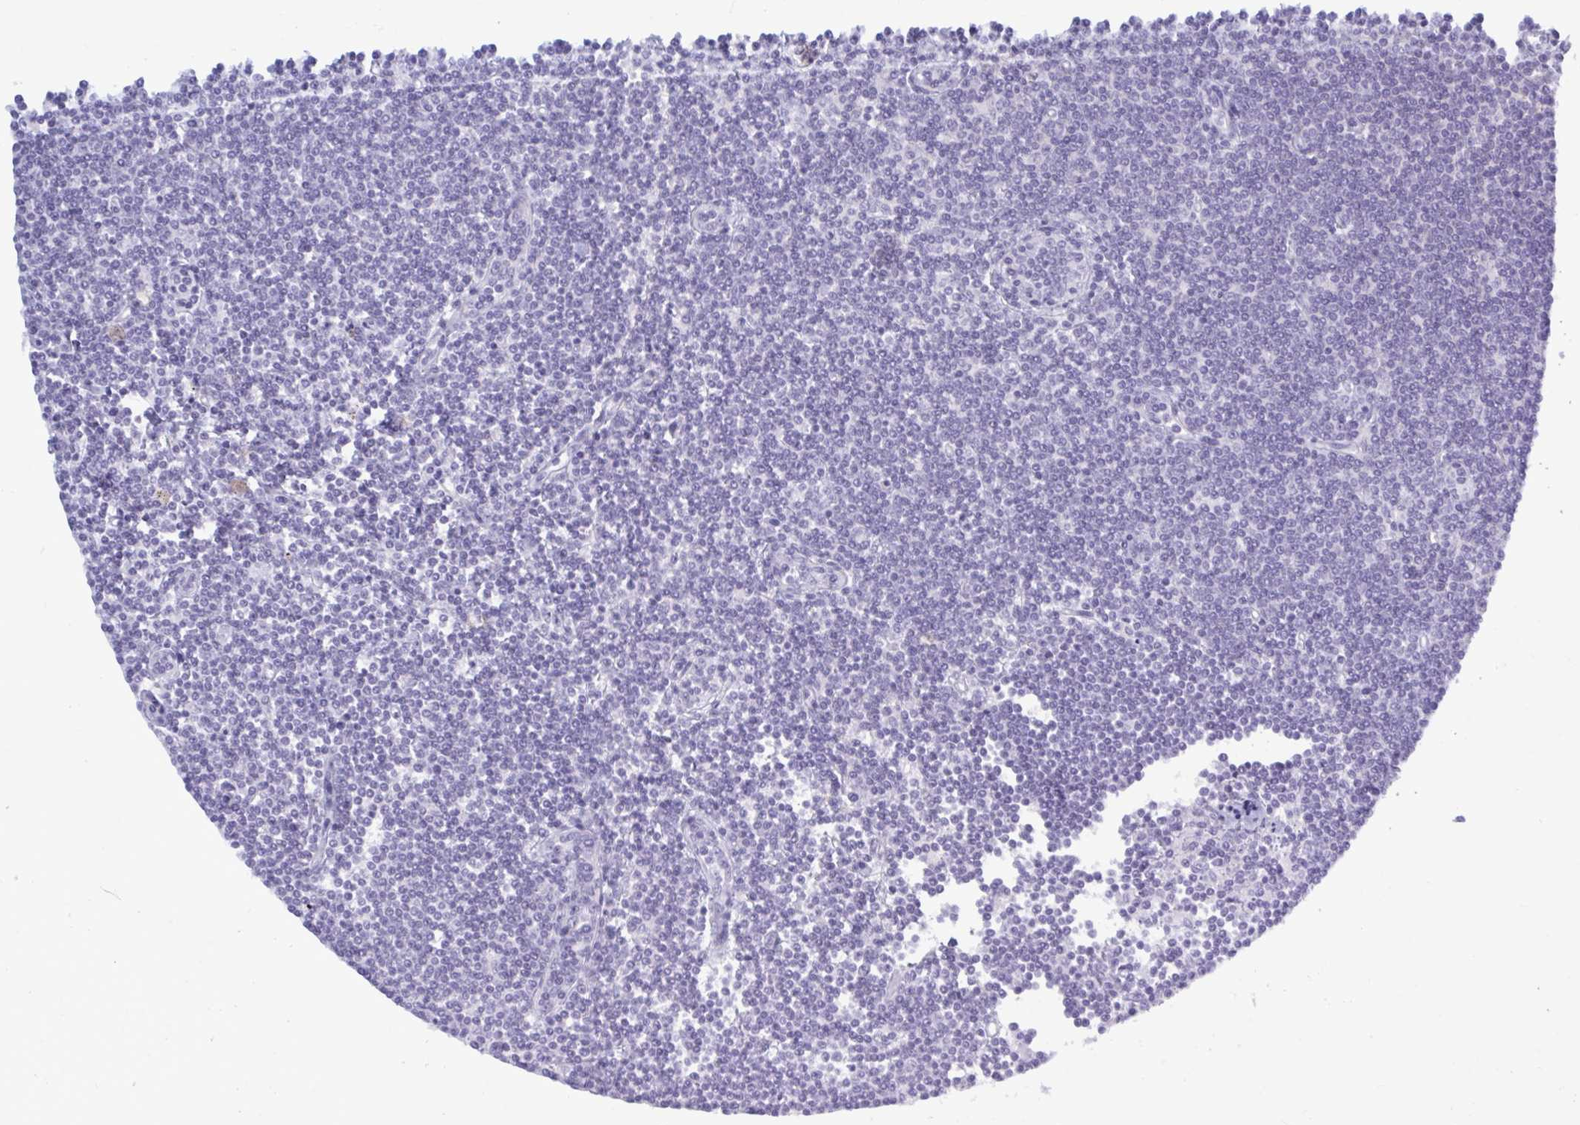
{"staining": {"intensity": "negative", "quantity": "none", "location": "none"}, "tissue": "lymphoma", "cell_type": "Tumor cells", "image_type": "cancer", "snomed": [{"axis": "morphology", "description": "Malignant lymphoma, non-Hodgkin's type, Low grade"}, {"axis": "topography", "description": "Lymph node"}], "caption": "Human low-grade malignant lymphoma, non-Hodgkin's type stained for a protein using immunohistochemistry reveals no staining in tumor cells.", "gene": "ATG9A", "patient": {"sex": "female", "age": 73}}